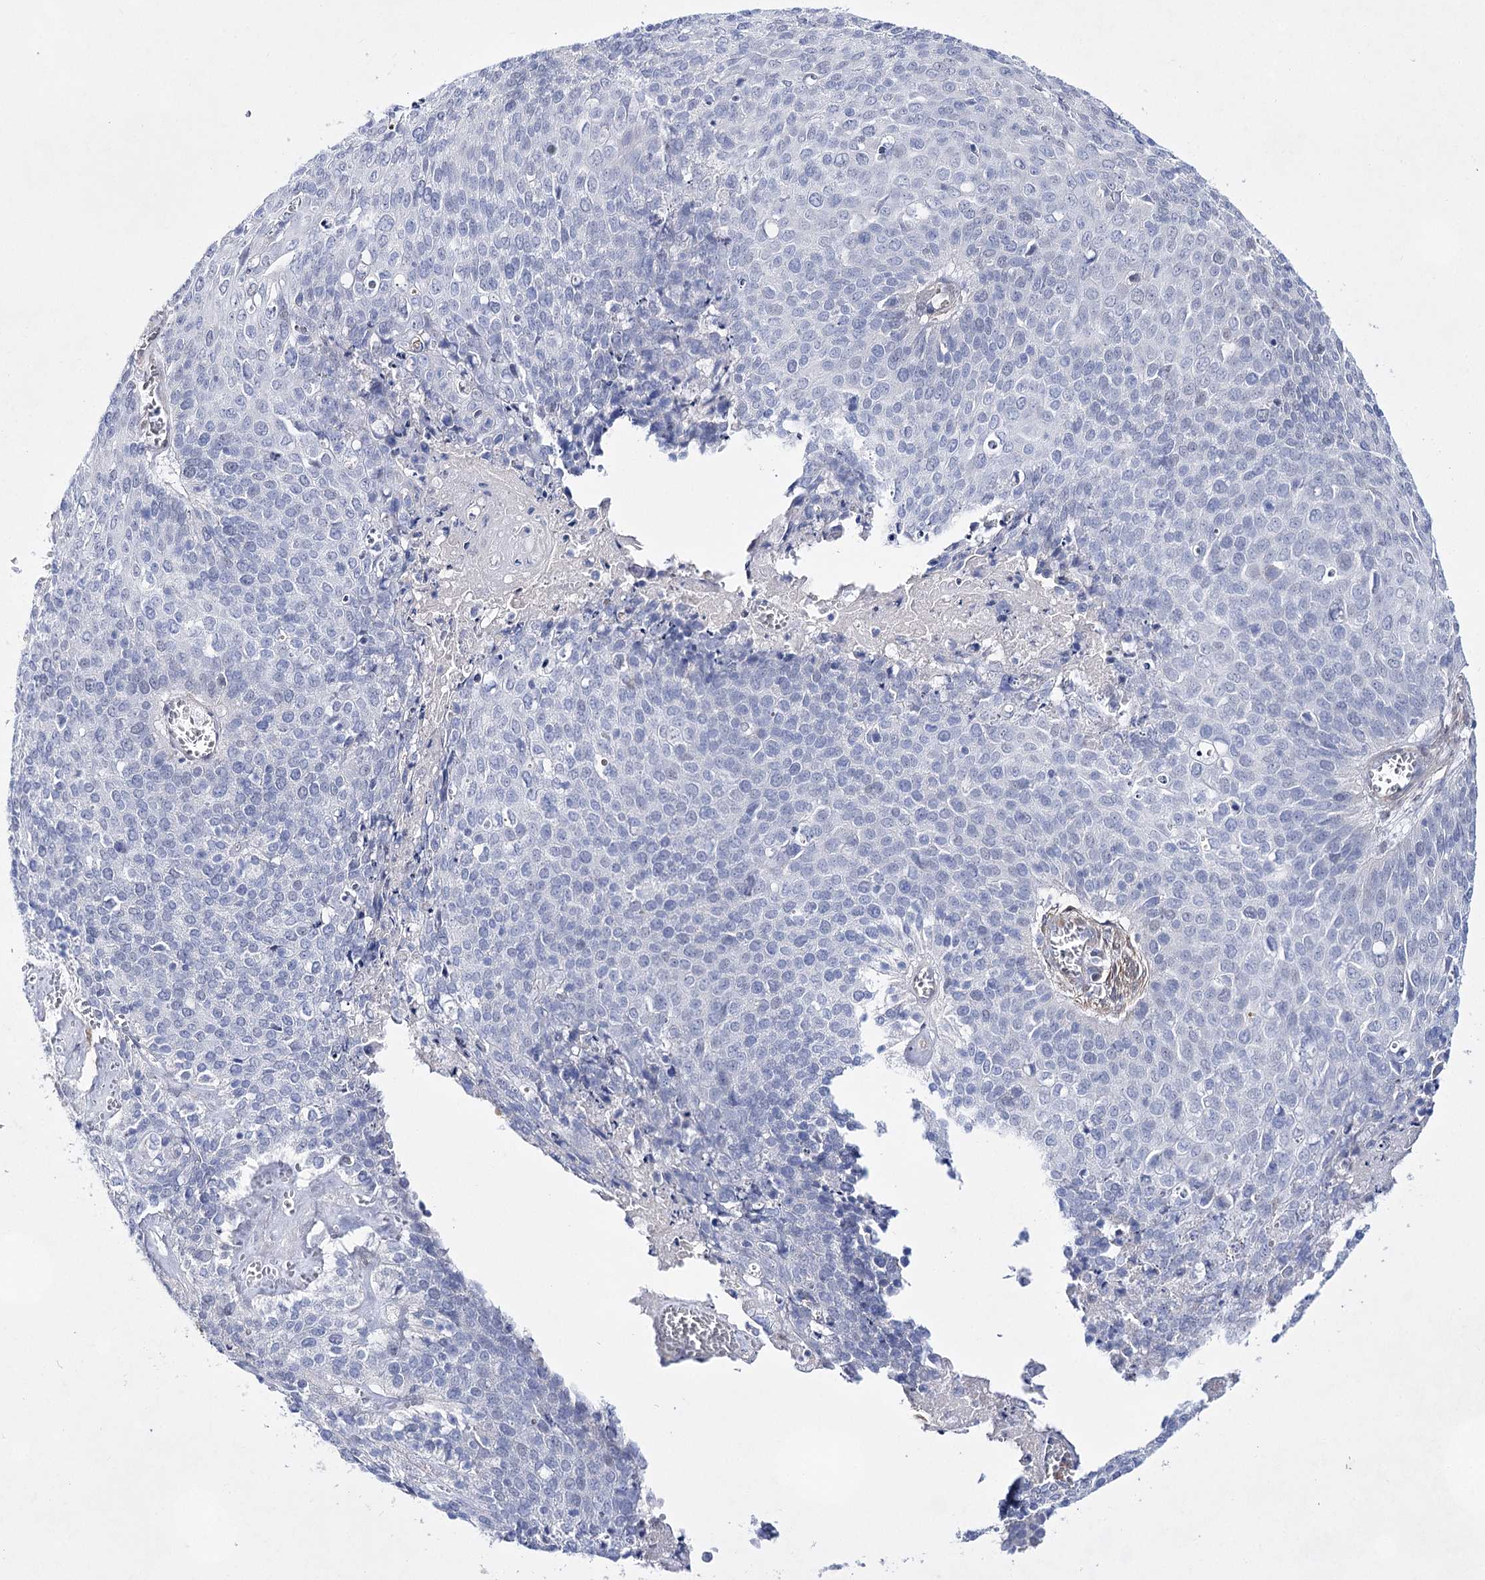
{"staining": {"intensity": "negative", "quantity": "none", "location": "none"}, "tissue": "cervical cancer", "cell_type": "Tumor cells", "image_type": "cancer", "snomed": [{"axis": "morphology", "description": "Squamous cell carcinoma, NOS"}, {"axis": "topography", "description": "Cervix"}], "caption": "This is an immunohistochemistry photomicrograph of human cervical cancer (squamous cell carcinoma). There is no staining in tumor cells.", "gene": "UGDH", "patient": {"sex": "female", "age": 39}}